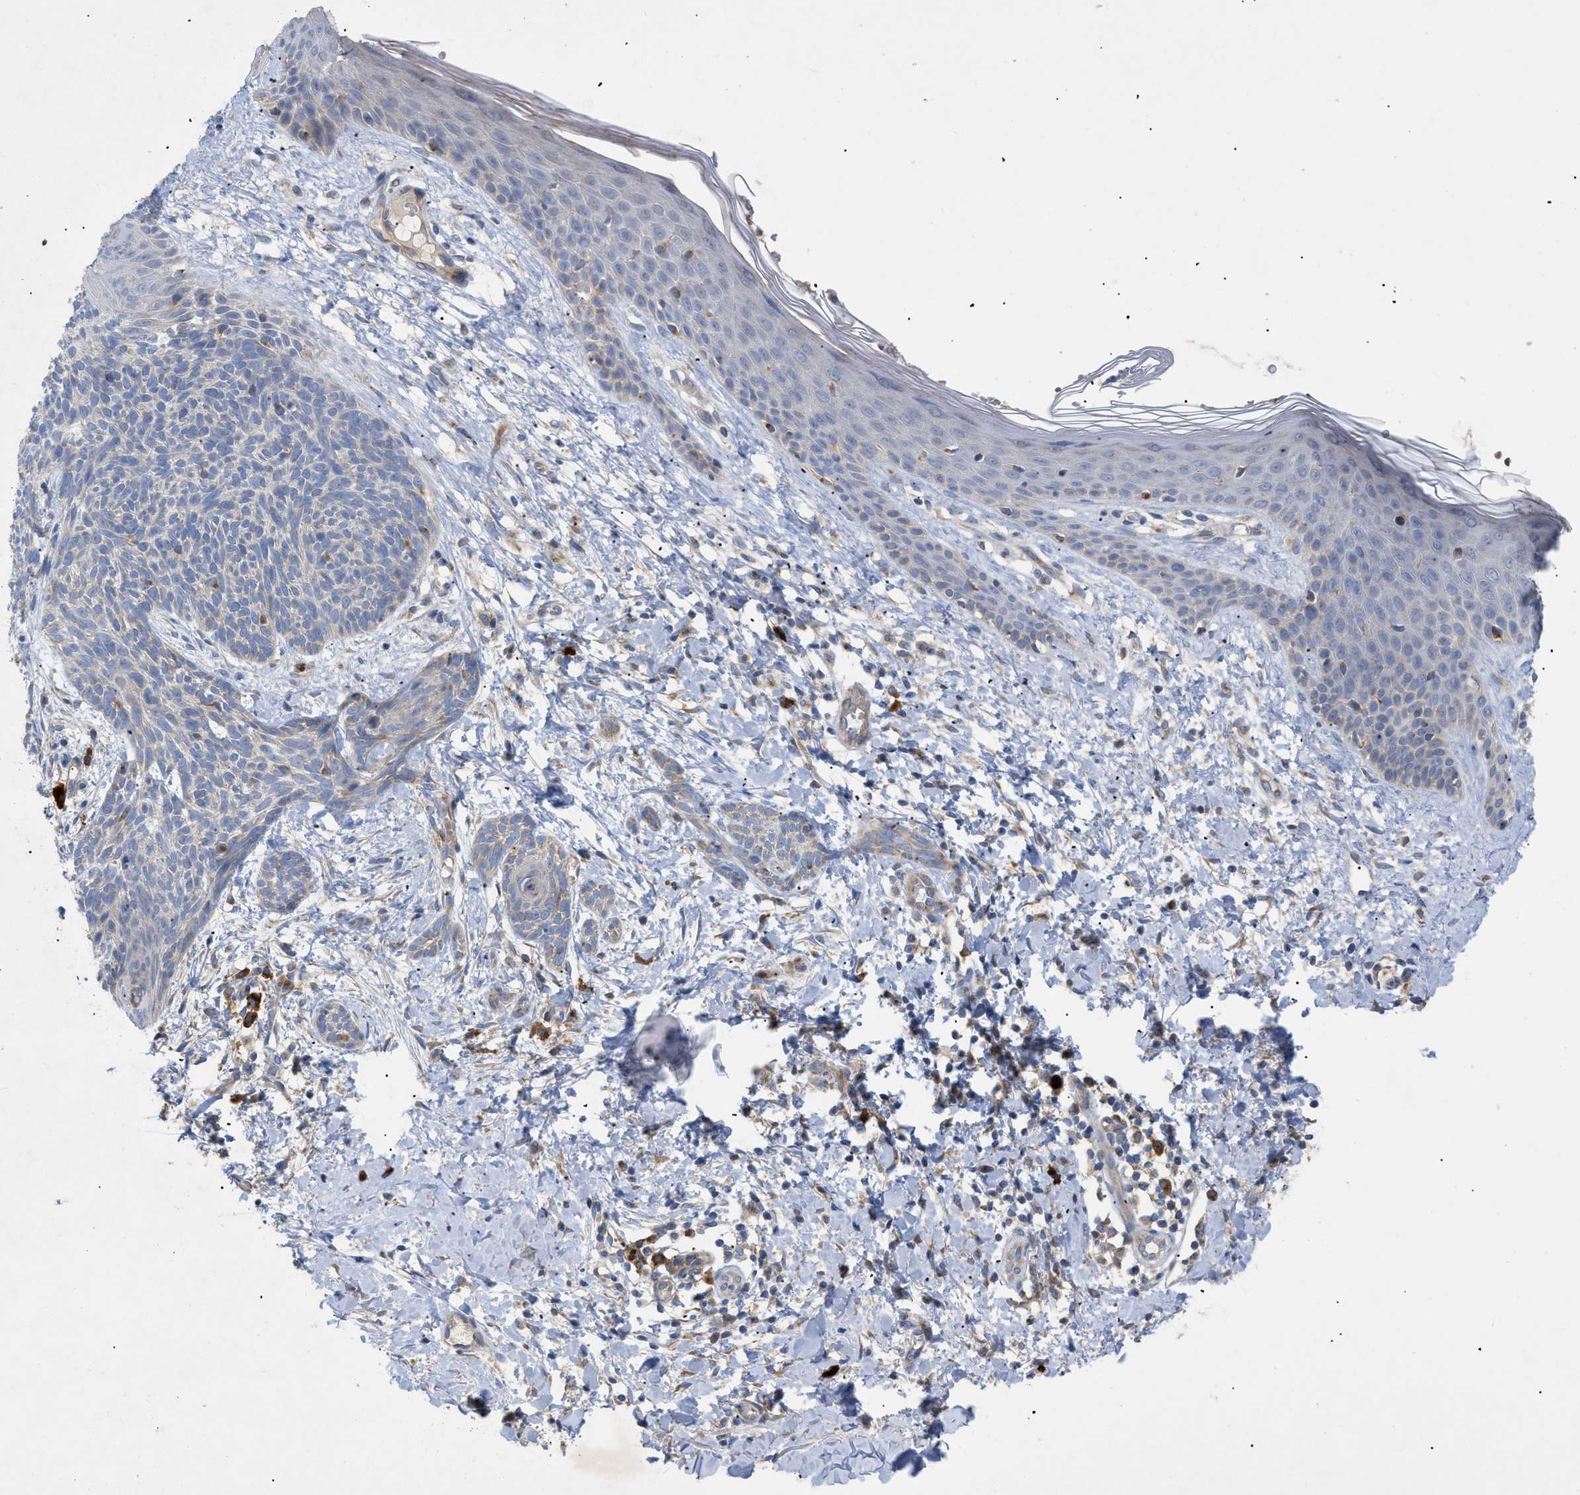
{"staining": {"intensity": "negative", "quantity": "none", "location": "none"}, "tissue": "skin cancer", "cell_type": "Tumor cells", "image_type": "cancer", "snomed": [{"axis": "morphology", "description": "Basal cell carcinoma"}, {"axis": "topography", "description": "Skin"}], "caption": "Tumor cells show no significant protein expression in skin cancer. (DAB (3,3'-diaminobenzidine) immunohistochemistry (IHC), high magnification).", "gene": "SLC50A1", "patient": {"sex": "female", "age": 59}}